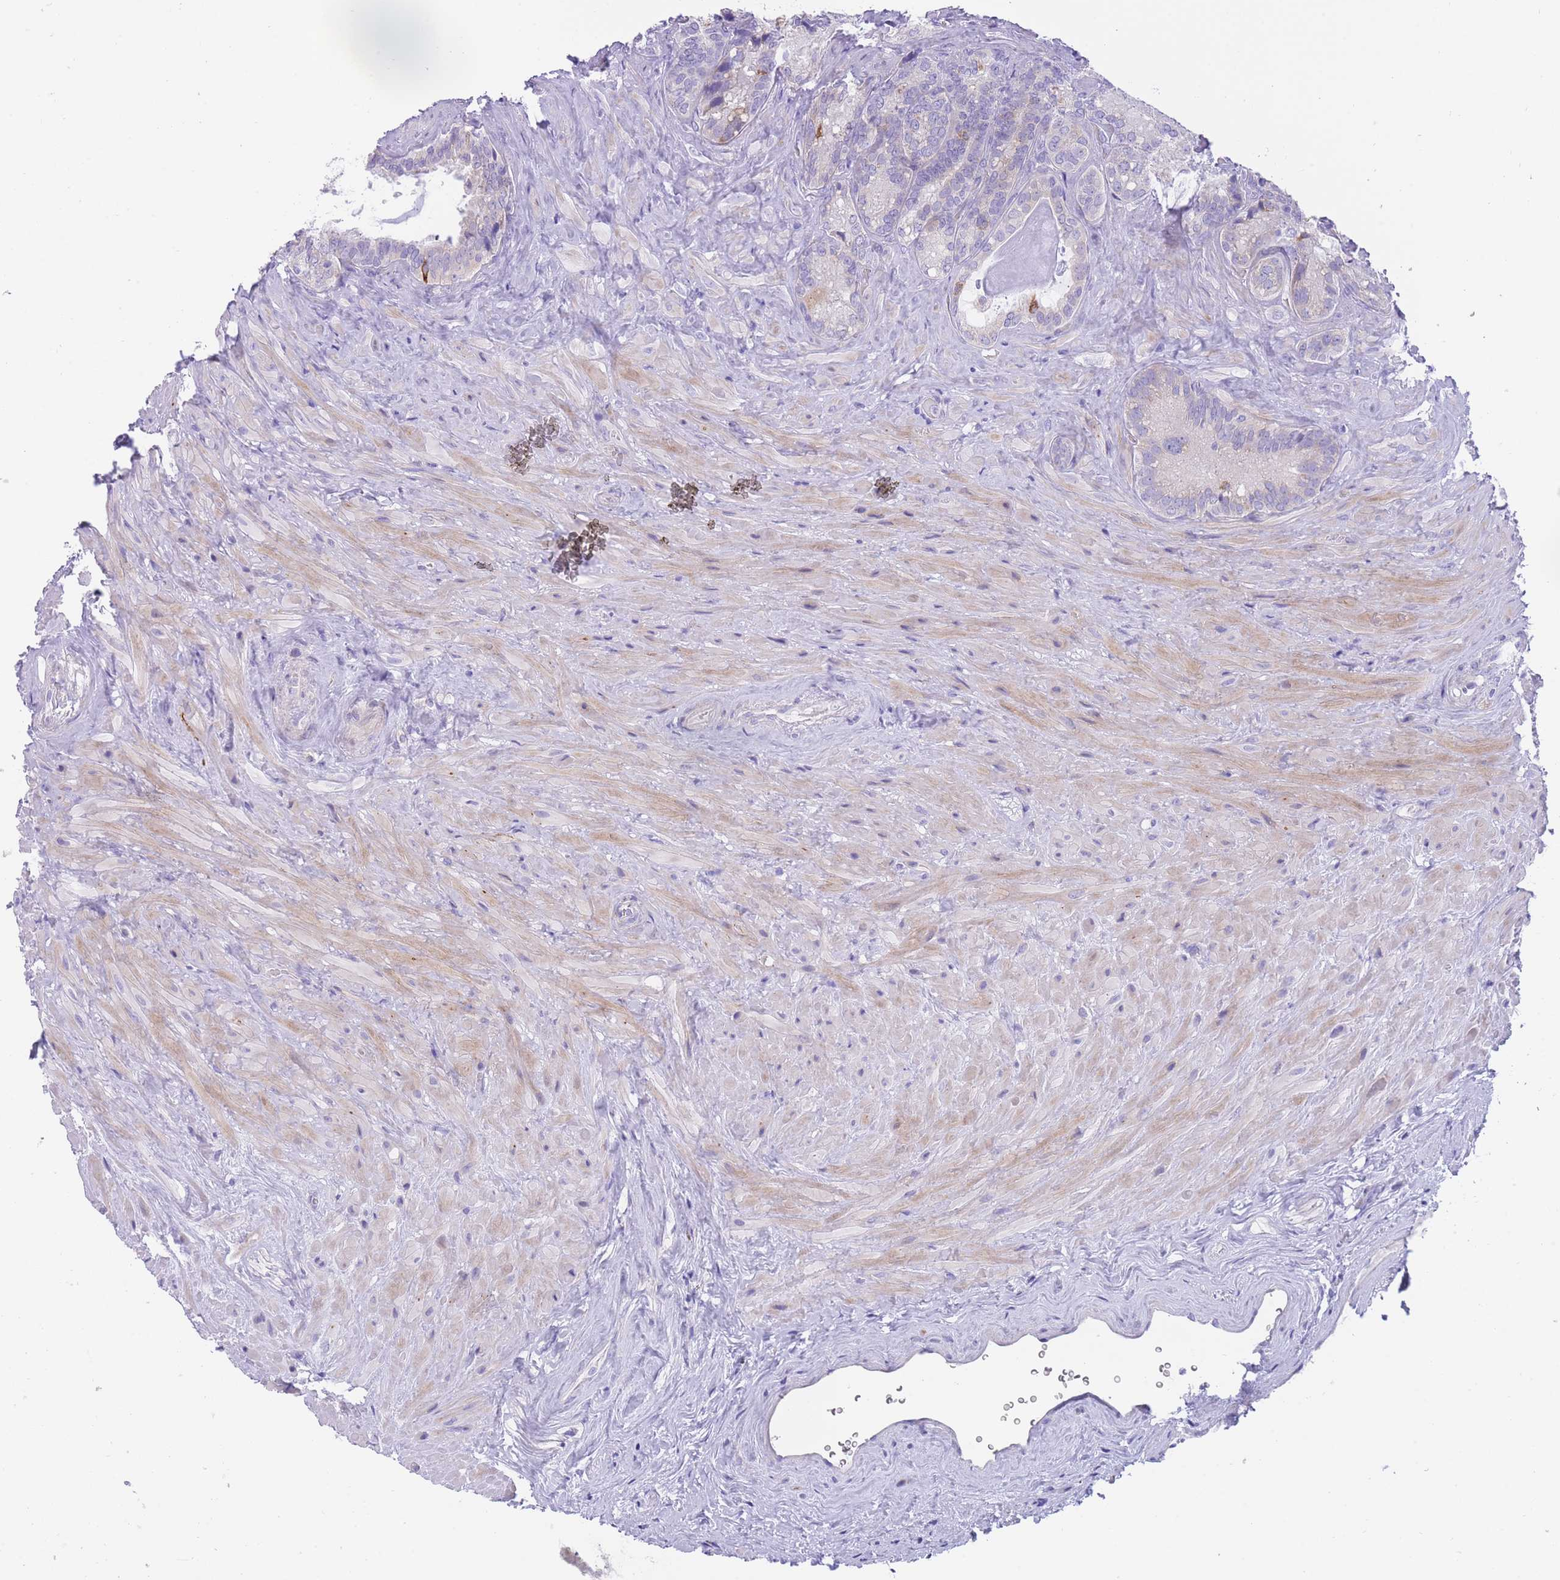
{"staining": {"intensity": "moderate", "quantity": "<25%", "location": "cytoplasmic/membranous"}, "tissue": "seminal vesicle", "cell_type": "Glandular cells", "image_type": "normal", "snomed": [{"axis": "morphology", "description": "Normal tissue, NOS"}, {"axis": "topography", "description": "Seminal veicle"}], "caption": "Immunohistochemical staining of unremarkable seminal vesicle reveals low levels of moderate cytoplasmic/membranous positivity in about <25% of glandular cells.", "gene": "QTRT1", "patient": {"sex": "male", "age": 62}}